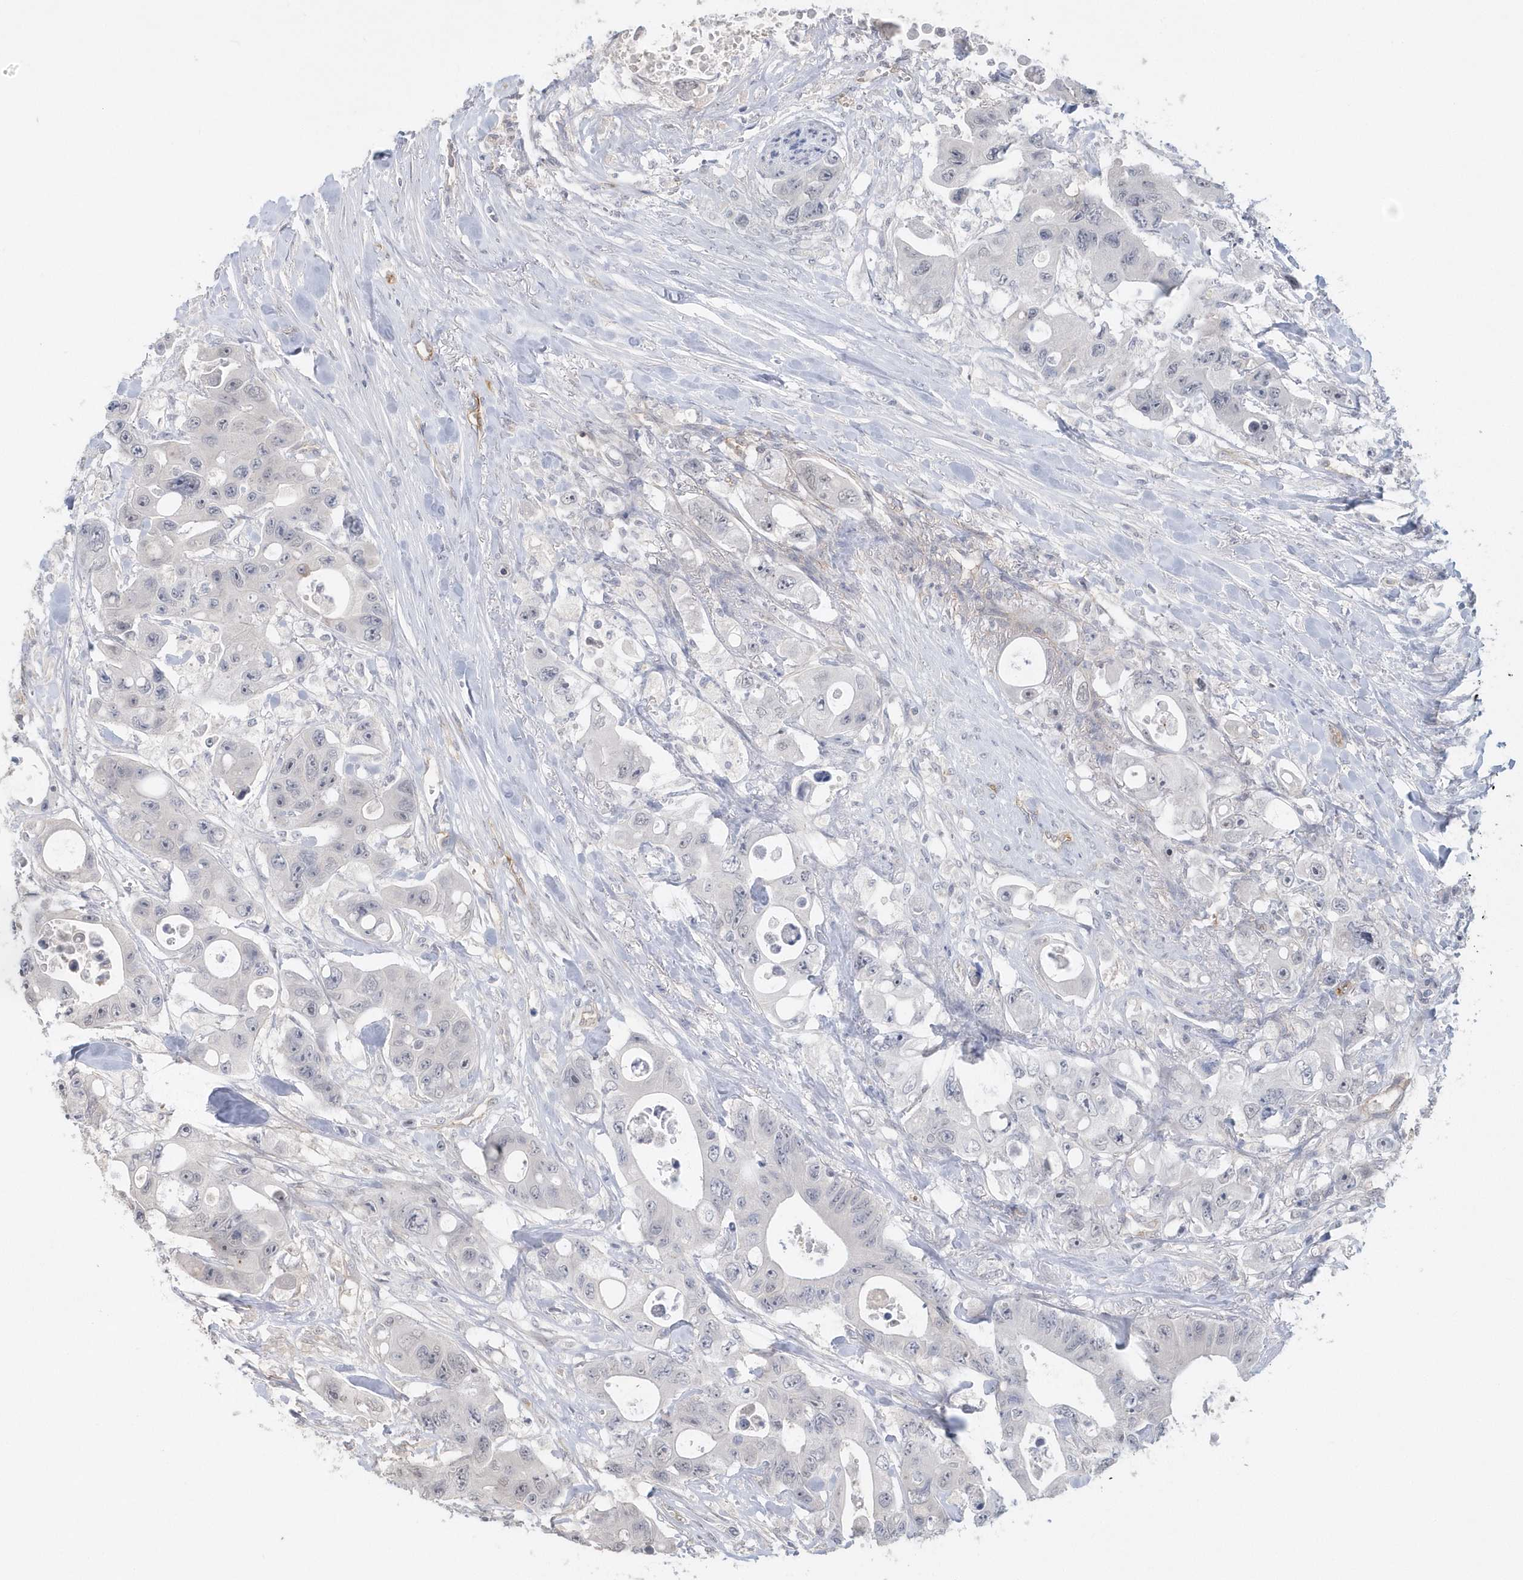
{"staining": {"intensity": "negative", "quantity": "none", "location": "none"}, "tissue": "colorectal cancer", "cell_type": "Tumor cells", "image_type": "cancer", "snomed": [{"axis": "morphology", "description": "Adenocarcinoma, NOS"}, {"axis": "topography", "description": "Colon"}], "caption": "This is a micrograph of immunohistochemistry staining of colorectal cancer (adenocarcinoma), which shows no expression in tumor cells.", "gene": "CRIP3", "patient": {"sex": "female", "age": 46}}